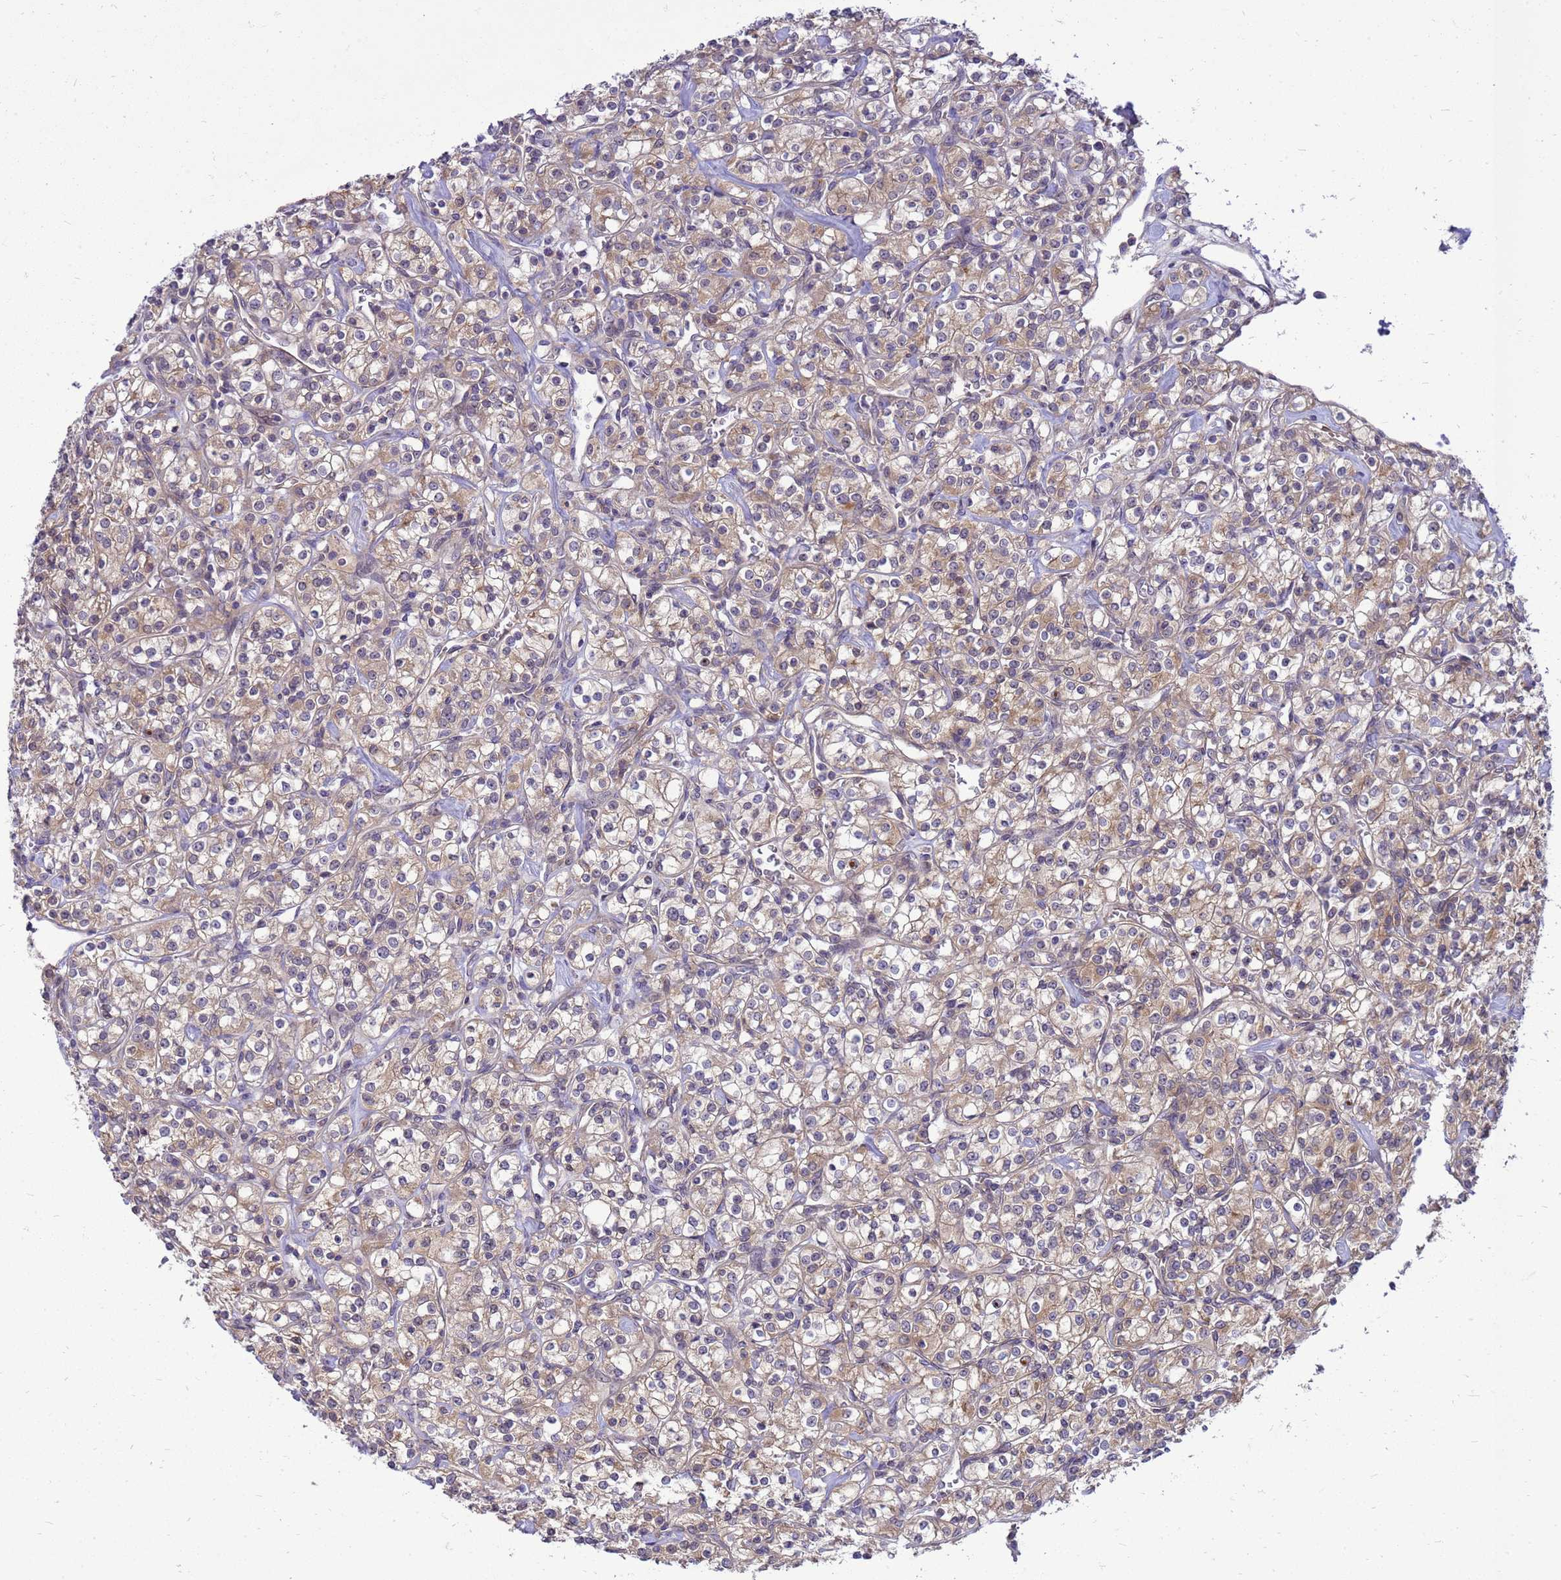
{"staining": {"intensity": "weak", "quantity": ">75%", "location": "cytoplasmic/membranous"}, "tissue": "renal cancer", "cell_type": "Tumor cells", "image_type": "cancer", "snomed": [{"axis": "morphology", "description": "Adenocarcinoma, NOS"}, {"axis": "topography", "description": "Kidney"}], "caption": "Brown immunohistochemical staining in renal adenocarcinoma exhibits weak cytoplasmic/membranous staining in approximately >75% of tumor cells. The staining was performed using DAB (3,3'-diaminobenzidine) to visualize the protein expression in brown, while the nuclei were stained in blue with hematoxylin (Magnification: 20x).", "gene": "ENOPH1", "patient": {"sex": "male", "age": 77}}